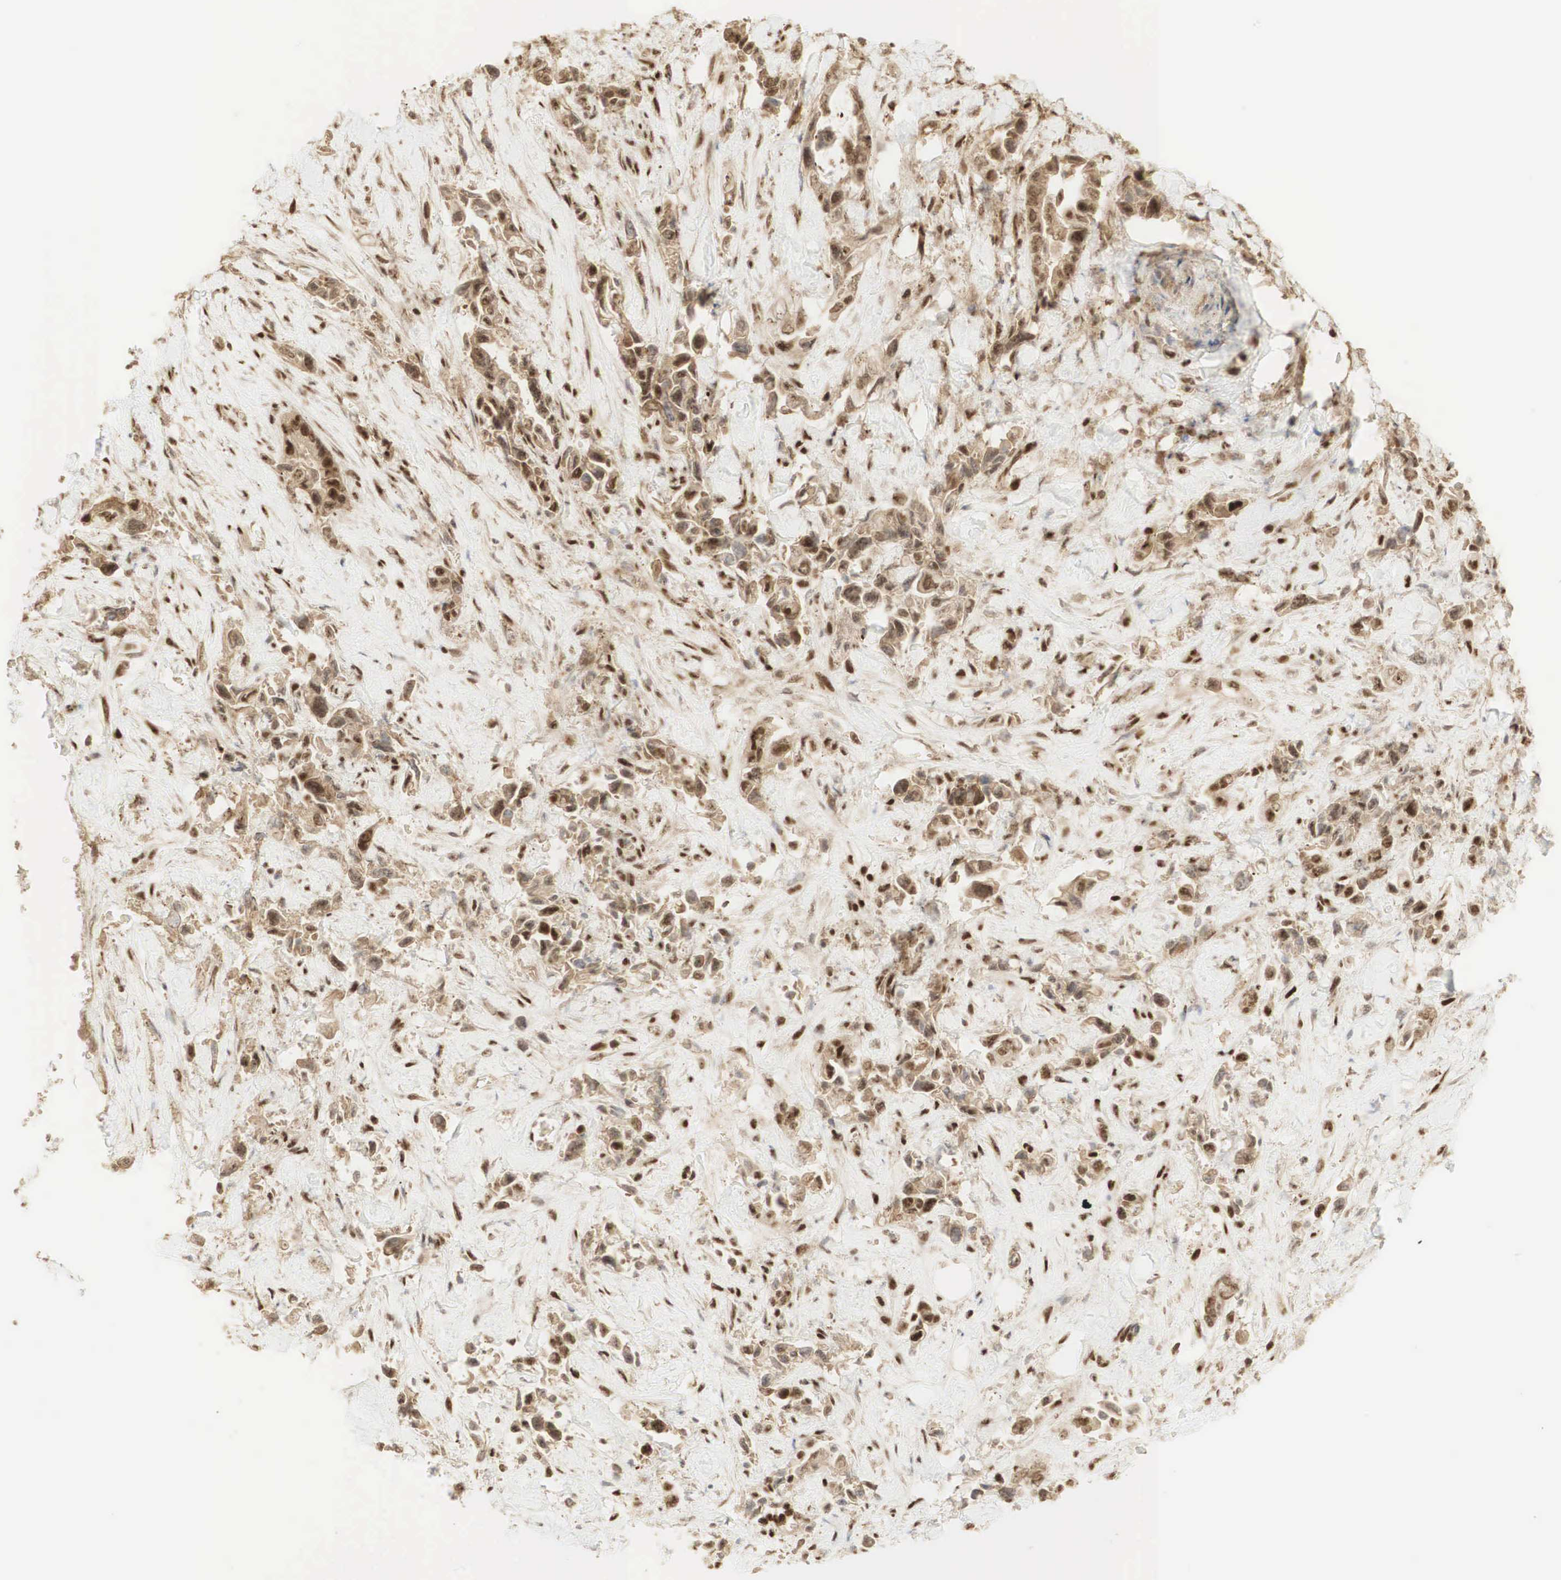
{"staining": {"intensity": "strong", "quantity": ">75%", "location": "cytoplasmic/membranous,nuclear"}, "tissue": "pancreatic cancer", "cell_type": "Tumor cells", "image_type": "cancer", "snomed": [{"axis": "morphology", "description": "Adenocarcinoma, NOS"}, {"axis": "topography", "description": "Pancreas"}], "caption": "Pancreatic cancer (adenocarcinoma) was stained to show a protein in brown. There is high levels of strong cytoplasmic/membranous and nuclear staining in about >75% of tumor cells. Immunohistochemistry (ihc) stains the protein in brown and the nuclei are stained blue.", "gene": "RNF113A", "patient": {"sex": "male", "age": 69}}